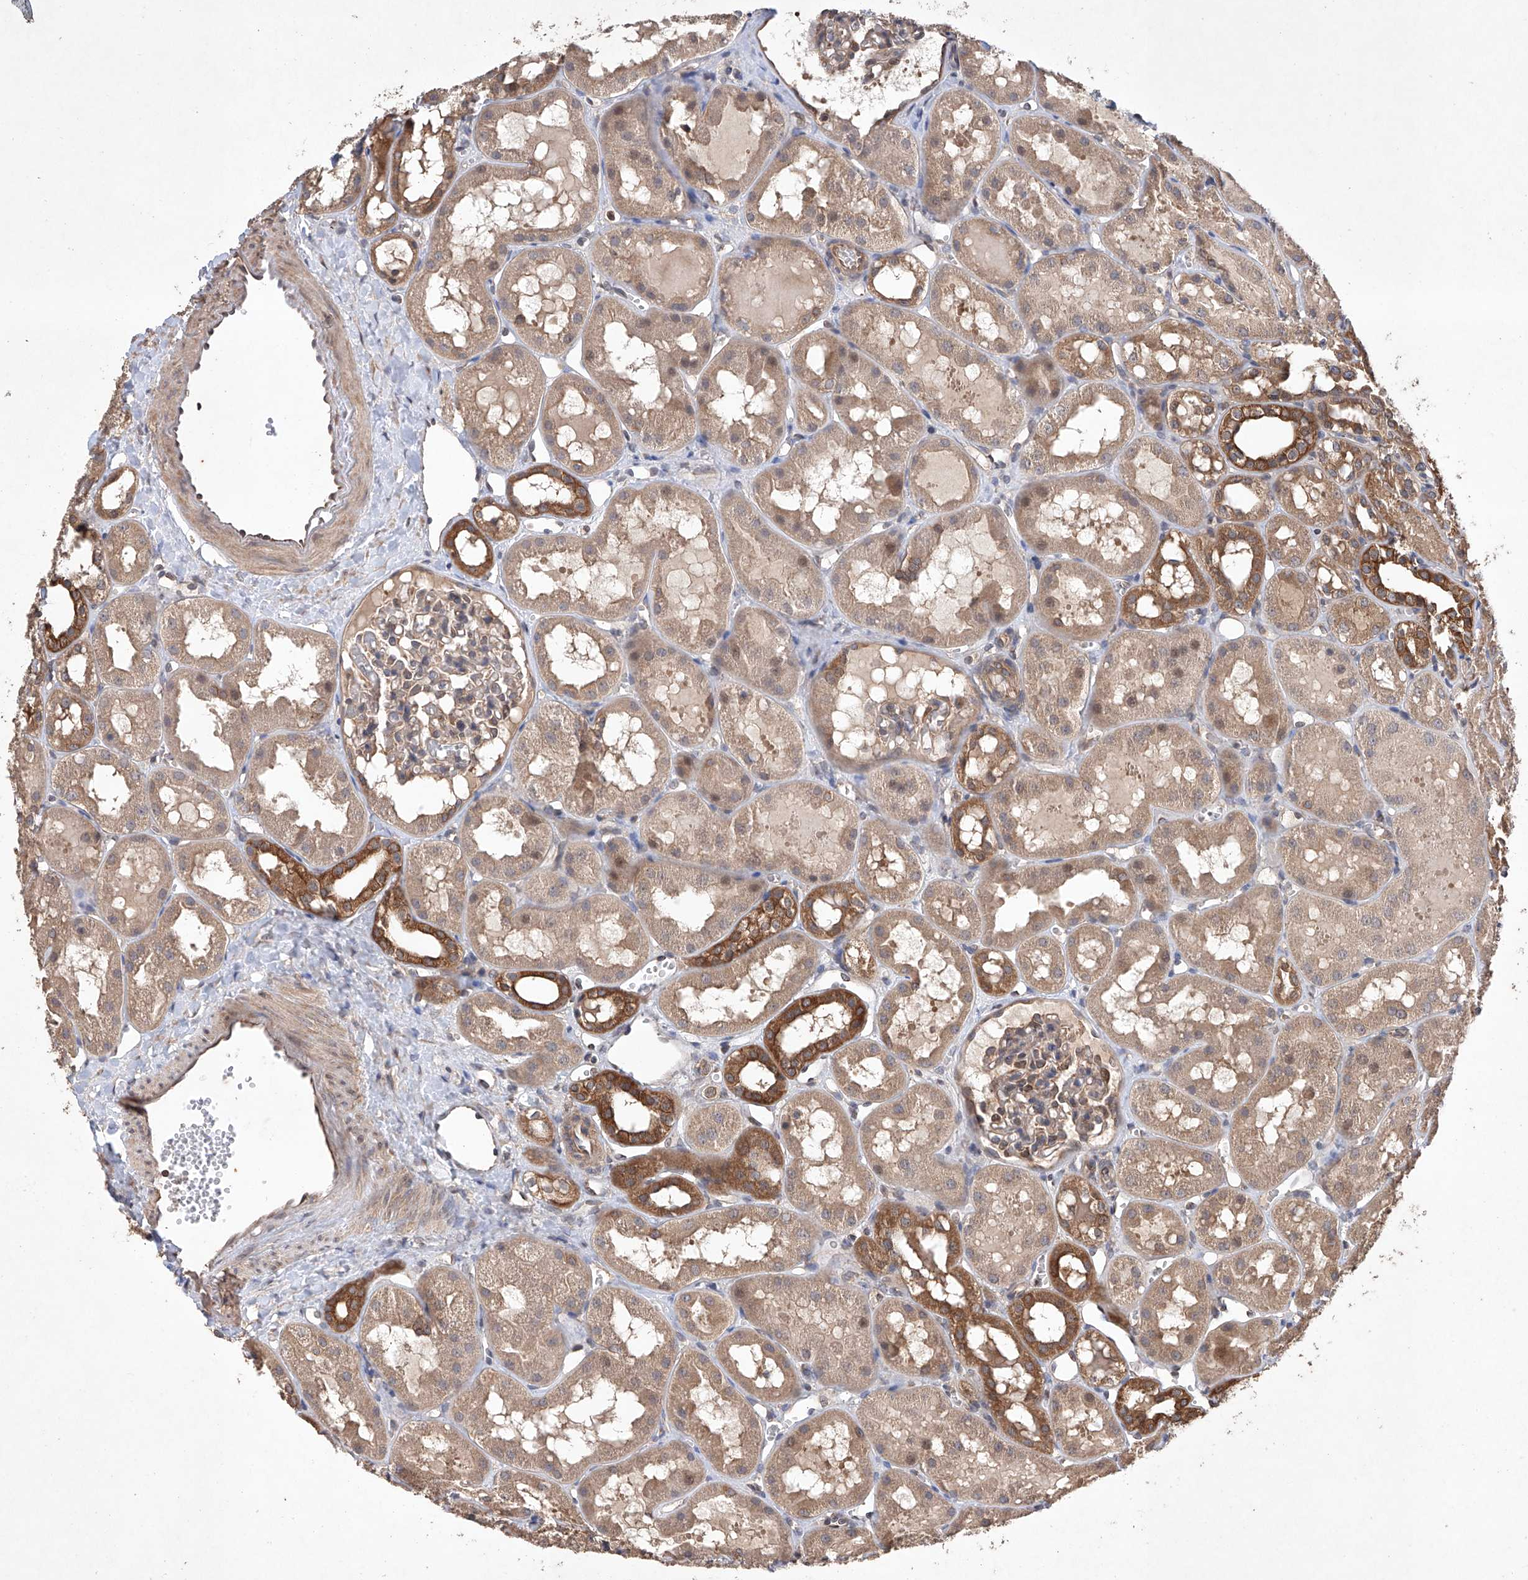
{"staining": {"intensity": "weak", "quantity": "25%-75%", "location": "cytoplasmic/membranous"}, "tissue": "kidney", "cell_type": "Cells in glomeruli", "image_type": "normal", "snomed": [{"axis": "morphology", "description": "Normal tissue, NOS"}, {"axis": "topography", "description": "Kidney"}], "caption": "The photomicrograph shows immunohistochemical staining of unremarkable kidney. There is weak cytoplasmic/membranous expression is appreciated in approximately 25%-75% of cells in glomeruli.", "gene": "LURAP1", "patient": {"sex": "male", "age": 16}}